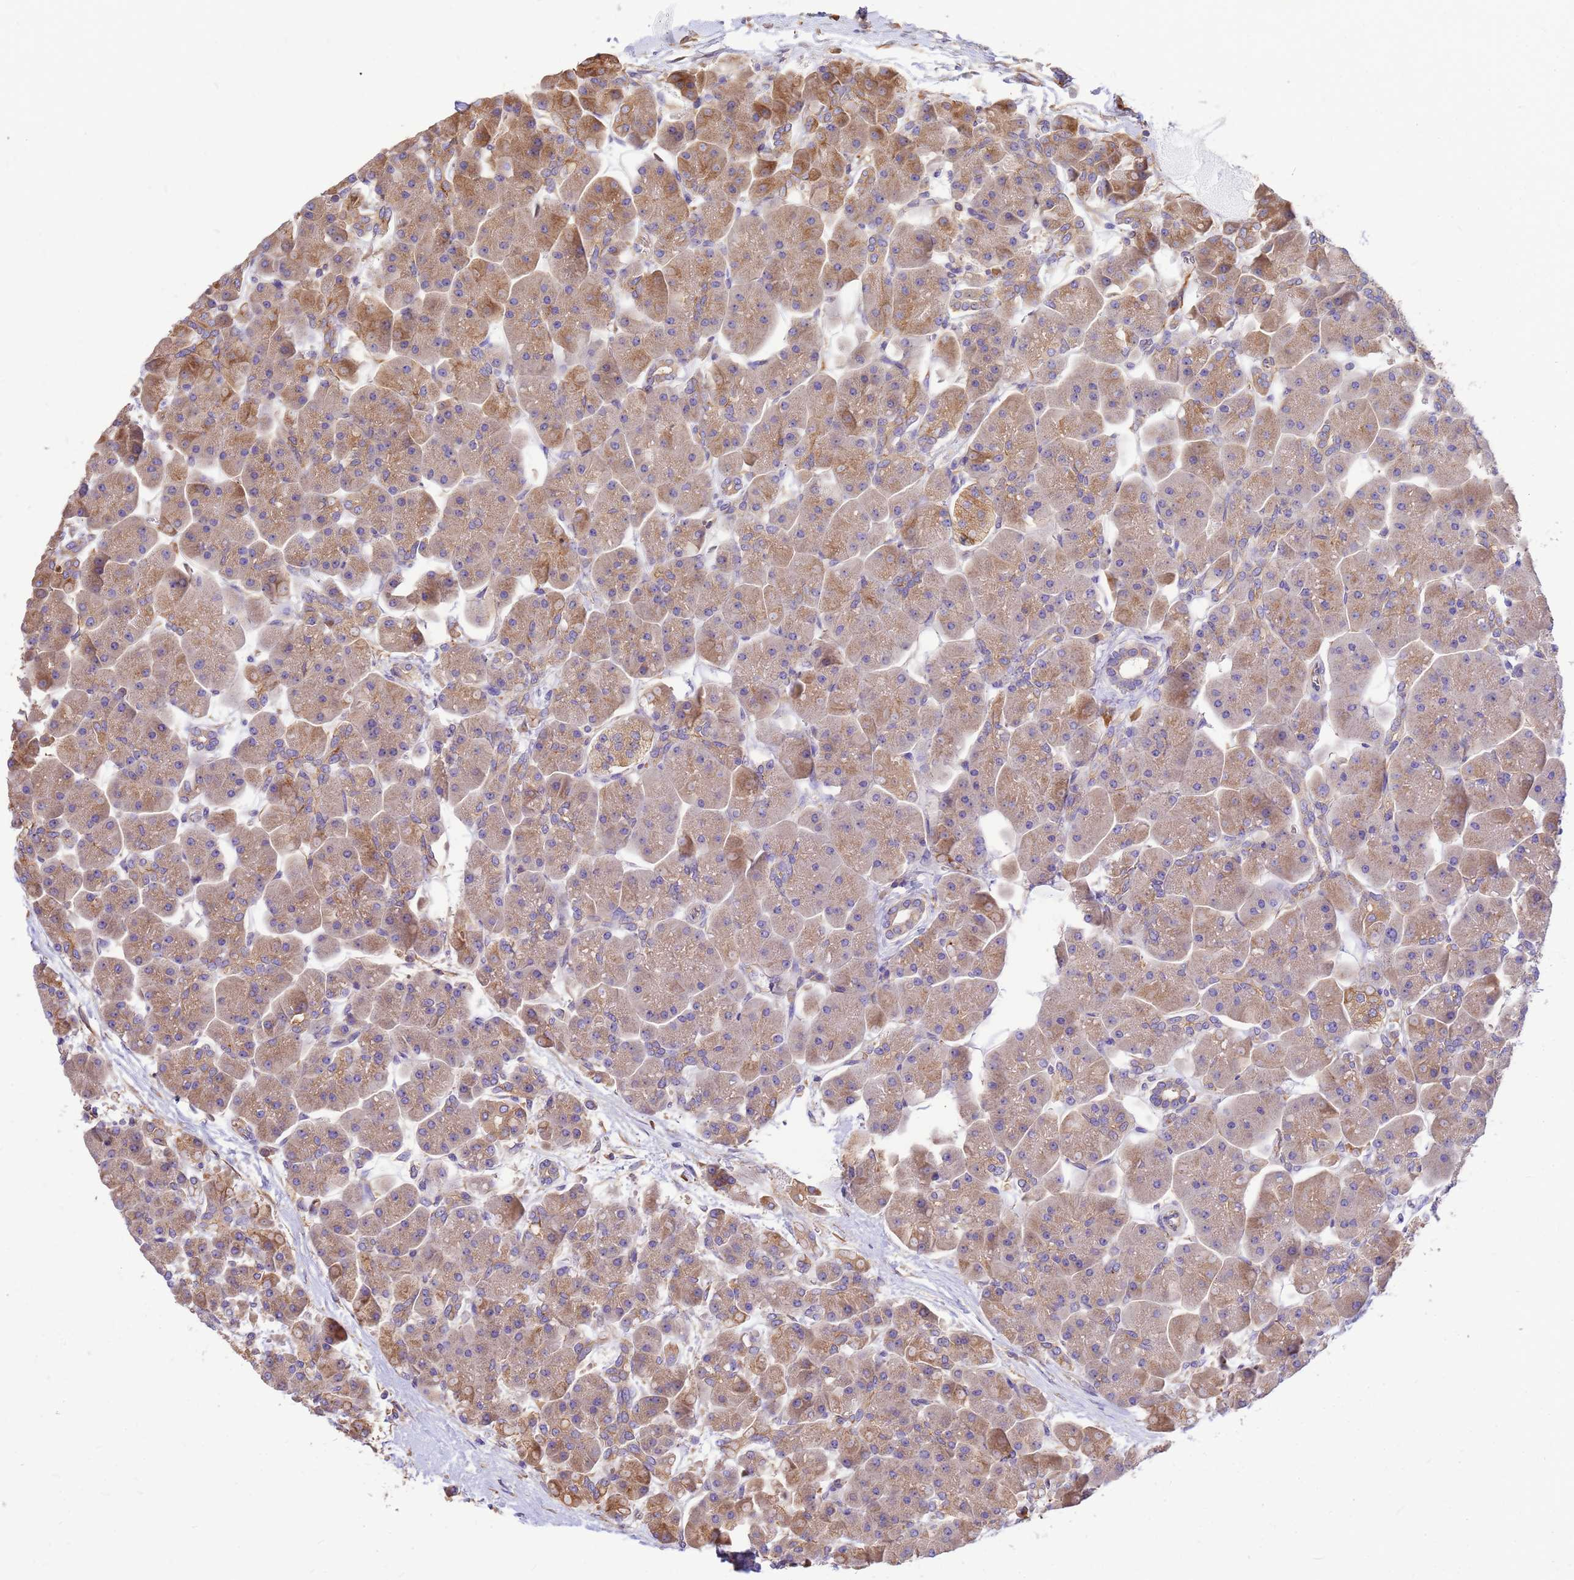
{"staining": {"intensity": "moderate", "quantity": "25%-75%", "location": "cytoplasmic/membranous"}, "tissue": "pancreas", "cell_type": "Exocrine glandular cells", "image_type": "normal", "snomed": [{"axis": "morphology", "description": "Normal tissue, NOS"}, {"axis": "topography", "description": "Pancreas"}], "caption": "High-power microscopy captured an immunohistochemistry (IHC) histopathology image of normal pancreas, revealing moderate cytoplasmic/membranous positivity in approximately 25%-75% of exocrine glandular cells.", "gene": "ENSG00000198211", "patient": {"sex": "male", "age": 66}}